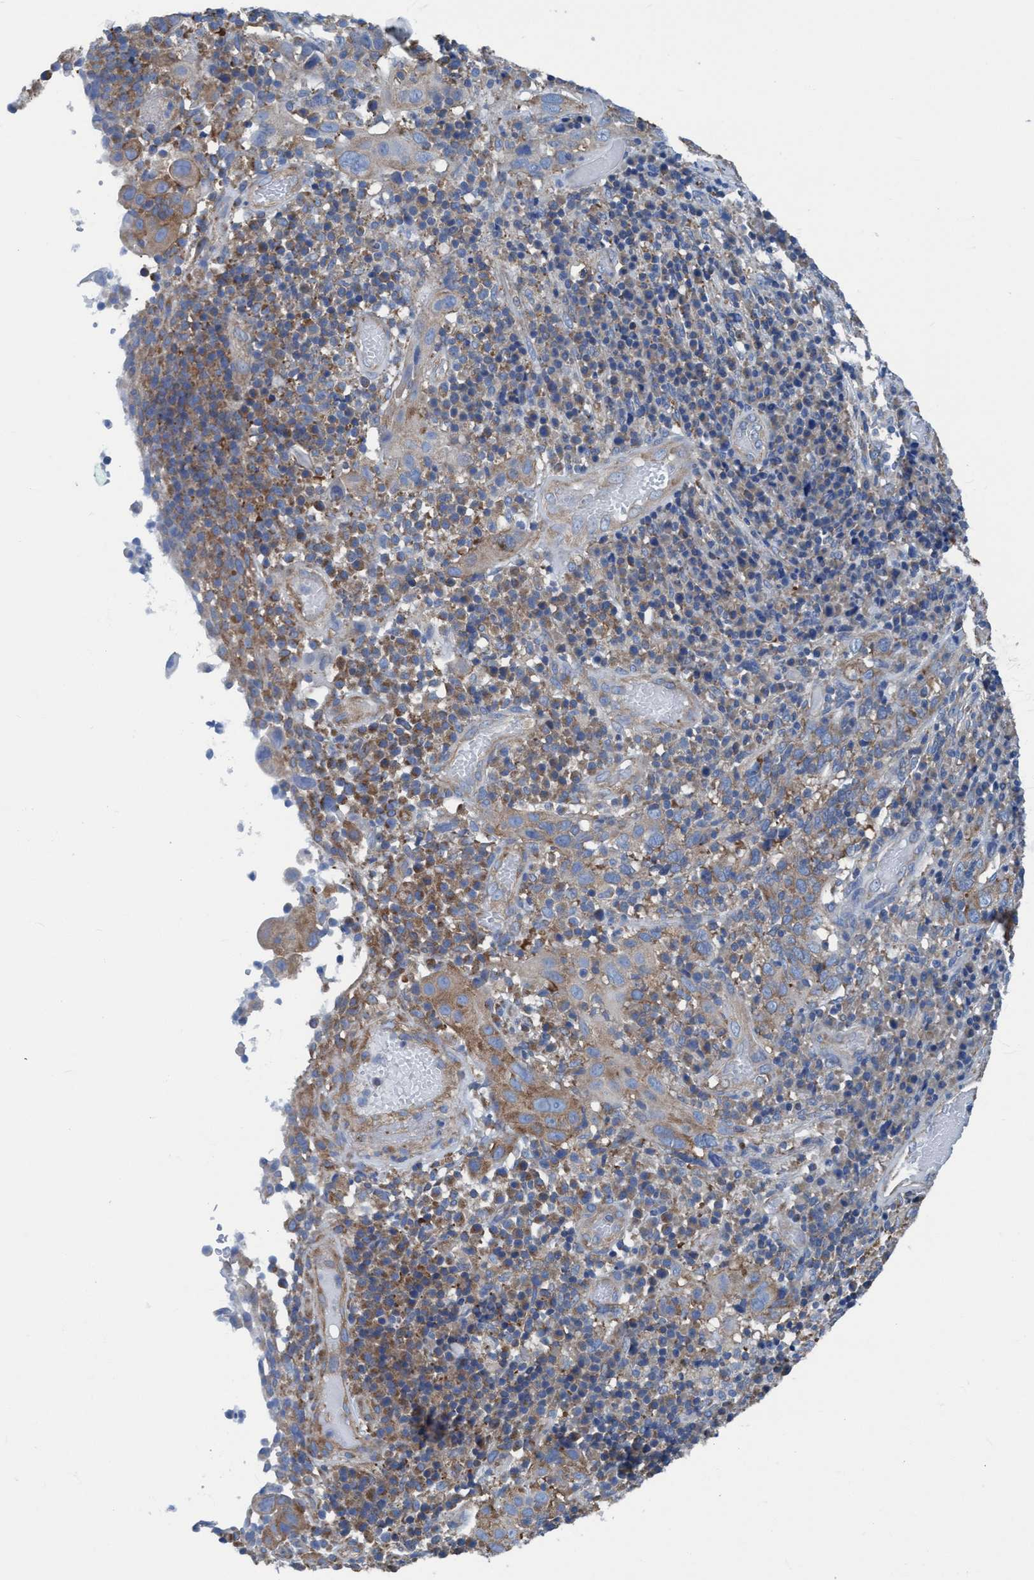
{"staining": {"intensity": "moderate", "quantity": ">75%", "location": "cytoplasmic/membranous"}, "tissue": "cervical cancer", "cell_type": "Tumor cells", "image_type": "cancer", "snomed": [{"axis": "morphology", "description": "Squamous cell carcinoma, NOS"}, {"axis": "topography", "description": "Cervix"}], "caption": "A micrograph of cervical squamous cell carcinoma stained for a protein displays moderate cytoplasmic/membranous brown staining in tumor cells. The staining is performed using DAB (3,3'-diaminobenzidine) brown chromogen to label protein expression. The nuclei are counter-stained blue using hematoxylin.", "gene": "NMT1", "patient": {"sex": "female", "age": 46}}